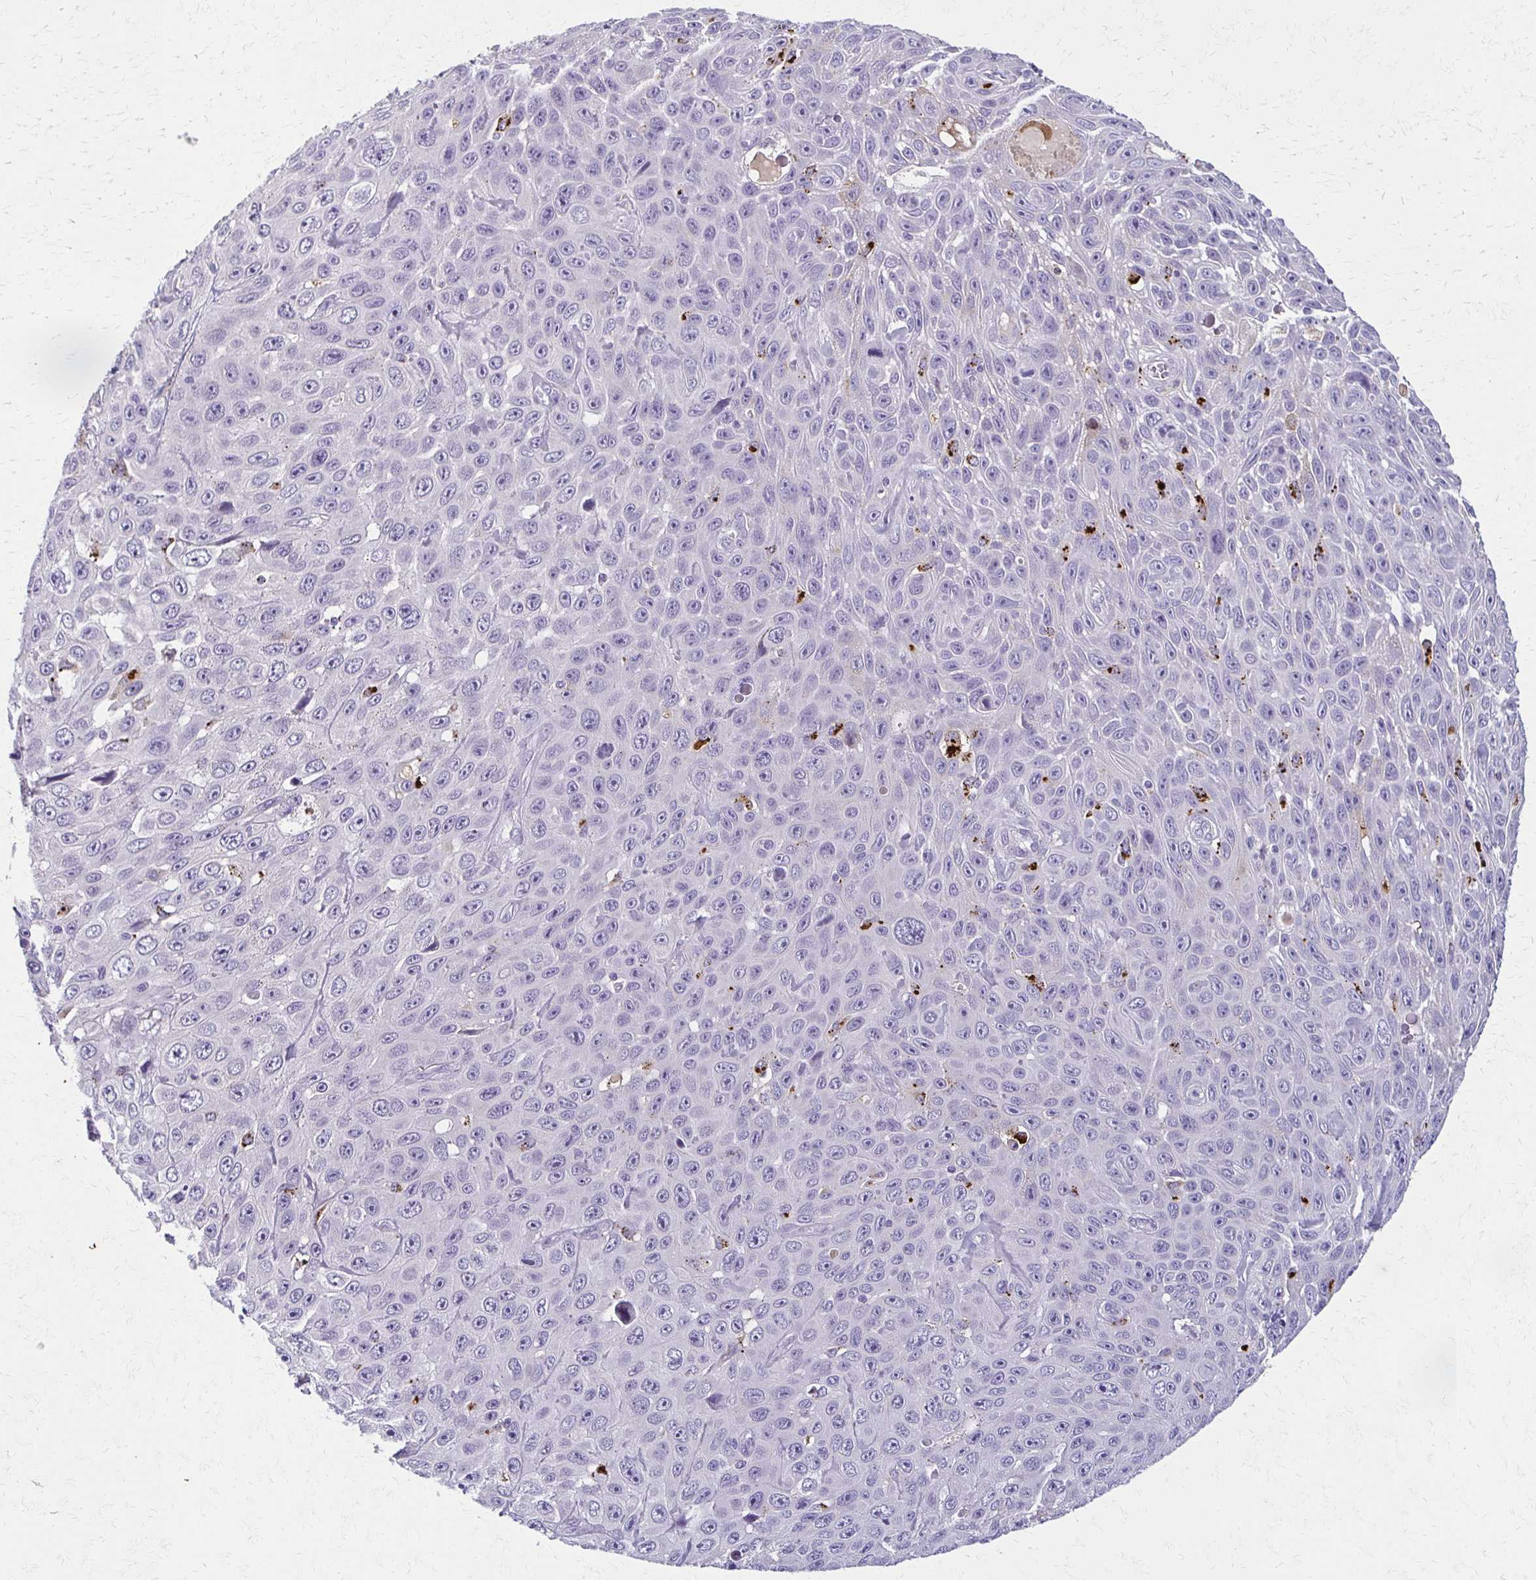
{"staining": {"intensity": "negative", "quantity": "none", "location": "none"}, "tissue": "skin cancer", "cell_type": "Tumor cells", "image_type": "cancer", "snomed": [{"axis": "morphology", "description": "Squamous cell carcinoma, NOS"}, {"axis": "topography", "description": "Skin"}], "caption": "Skin squamous cell carcinoma was stained to show a protein in brown. There is no significant expression in tumor cells.", "gene": "BBS12", "patient": {"sex": "male", "age": 82}}